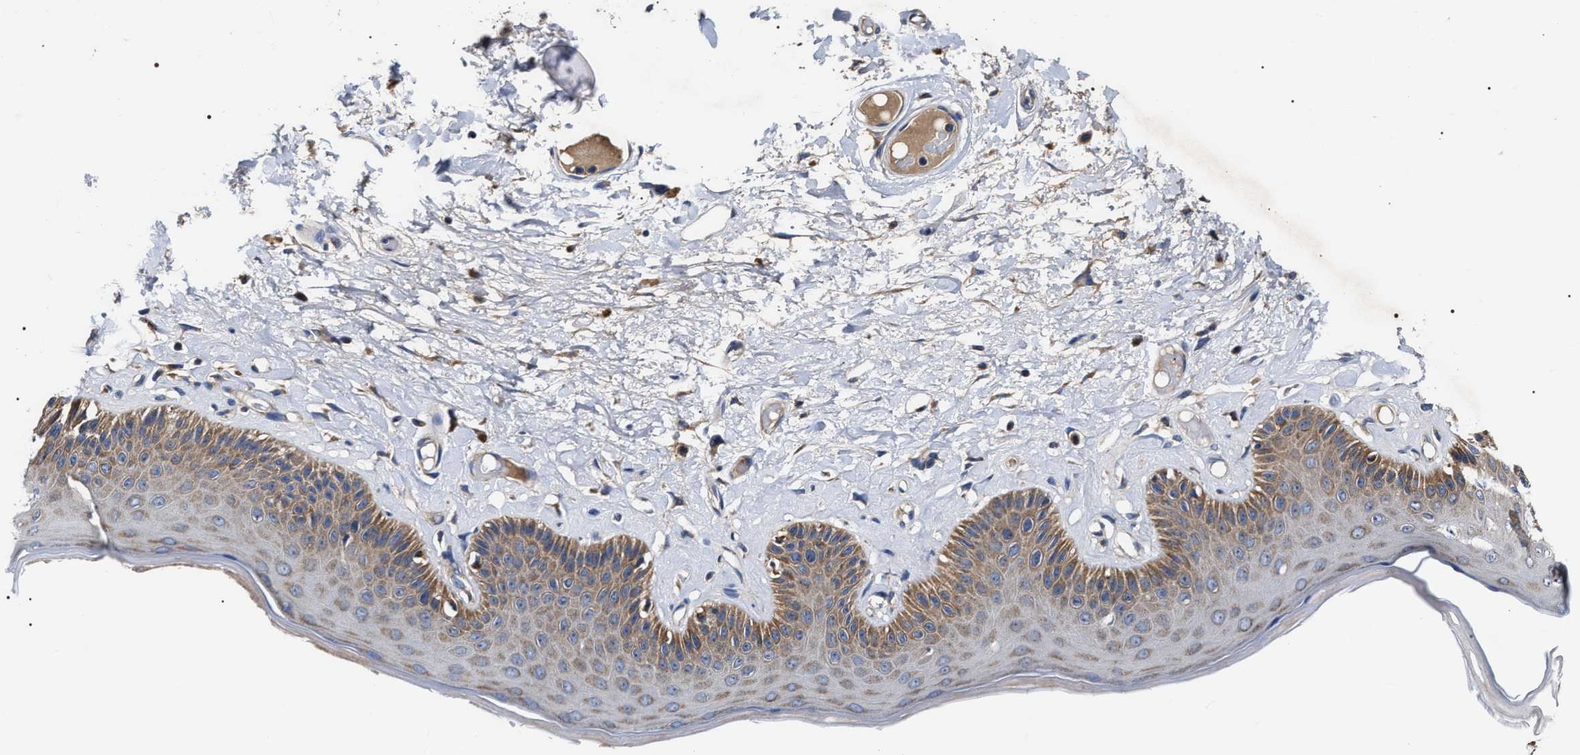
{"staining": {"intensity": "moderate", "quantity": ">75%", "location": "cytoplasmic/membranous"}, "tissue": "skin", "cell_type": "Epidermal cells", "image_type": "normal", "snomed": [{"axis": "morphology", "description": "Normal tissue, NOS"}, {"axis": "topography", "description": "Vulva"}], "caption": "DAB immunohistochemical staining of normal human skin reveals moderate cytoplasmic/membranous protein expression in approximately >75% of epidermal cells. The protein of interest is stained brown, and the nuclei are stained in blue (DAB IHC with brightfield microscopy, high magnification).", "gene": "MACC1", "patient": {"sex": "female", "age": 73}}